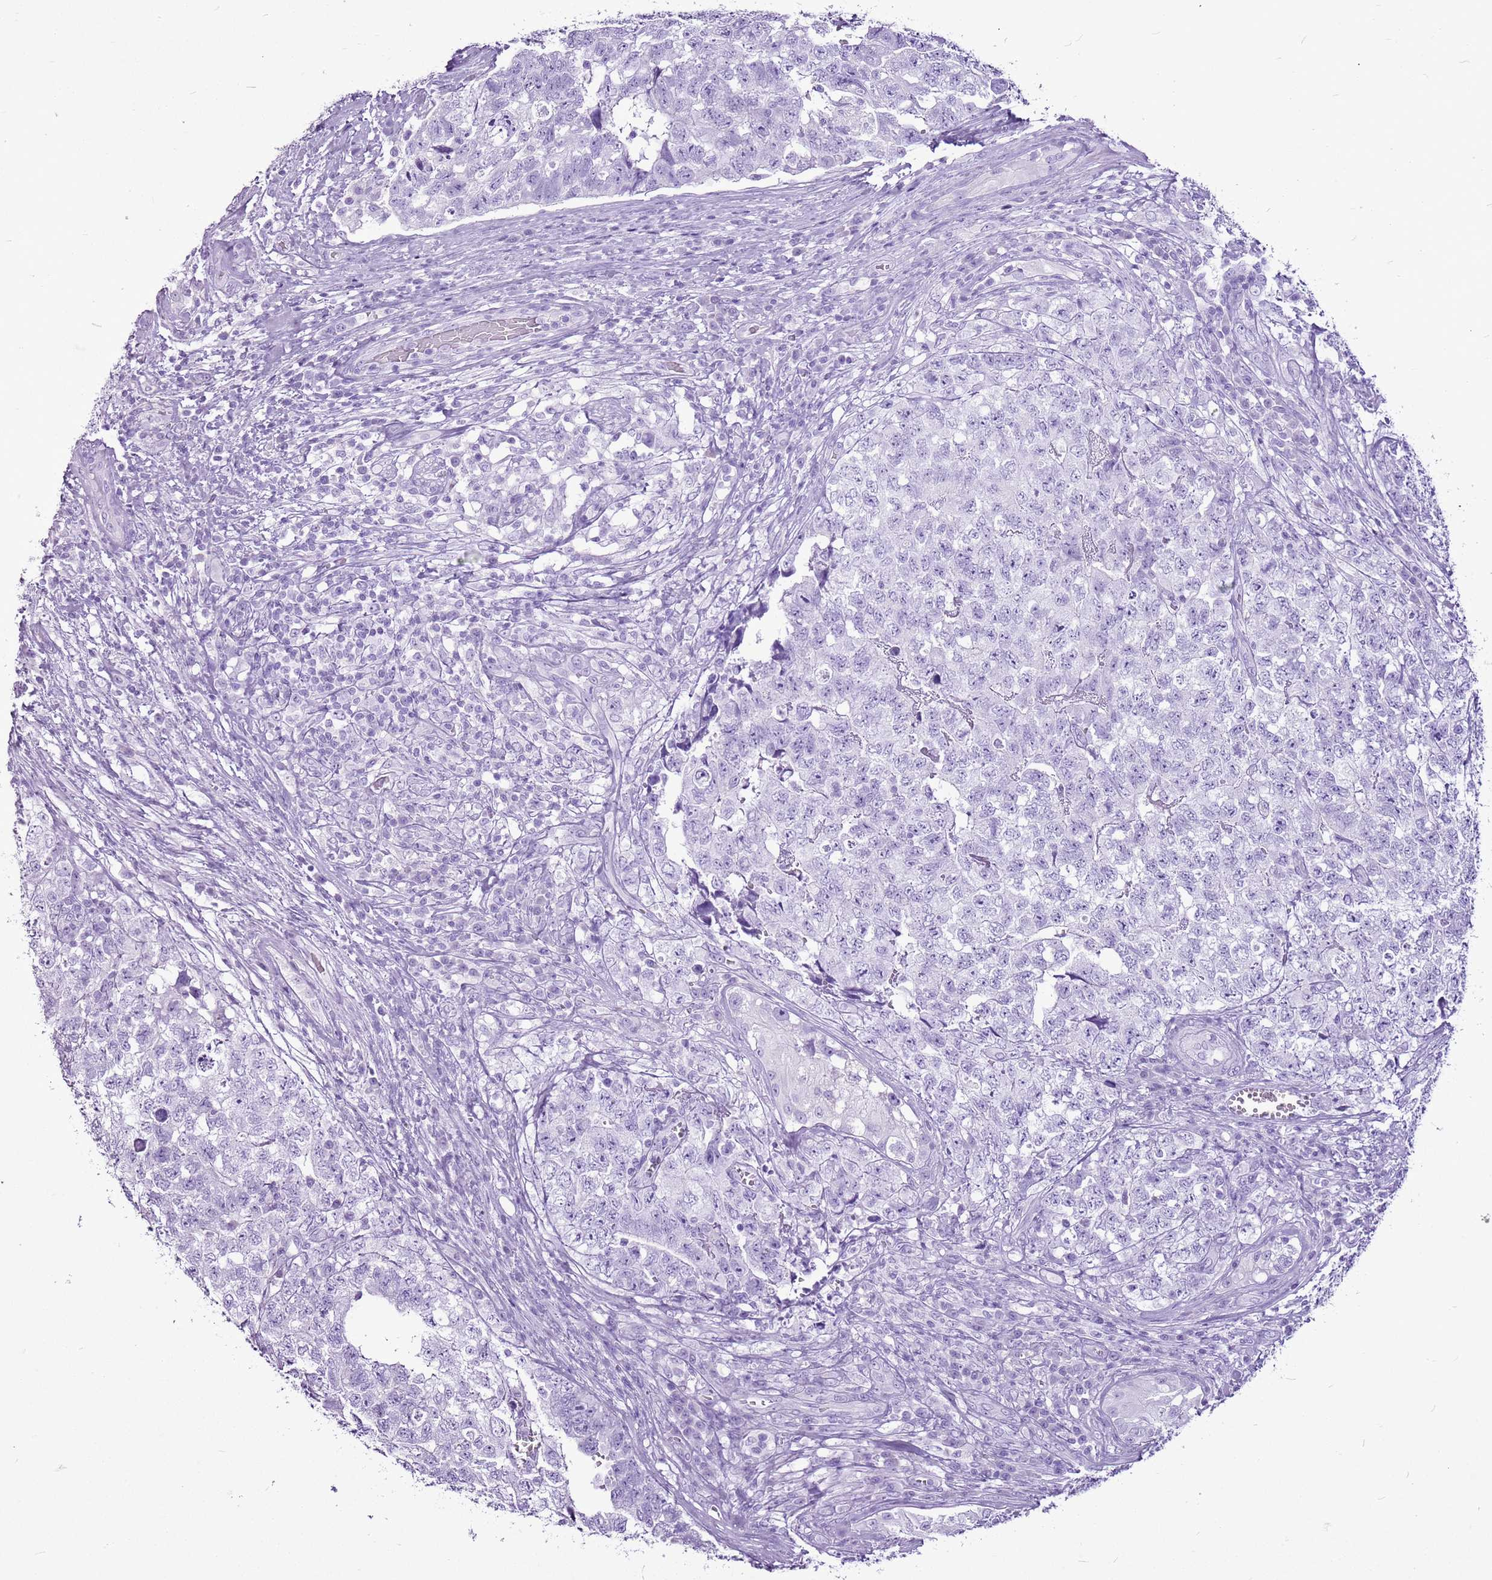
{"staining": {"intensity": "negative", "quantity": "none", "location": "none"}, "tissue": "testis cancer", "cell_type": "Tumor cells", "image_type": "cancer", "snomed": [{"axis": "morphology", "description": "Carcinoma, Embryonal, NOS"}, {"axis": "topography", "description": "Testis"}], "caption": "DAB (3,3'-diaminobenzidine) immunohistochemical staining of human testis cancer shows no significant positivity in tumor cells.", "gene": "CNFN", "patient": {"sex": "male", "age": 31}}